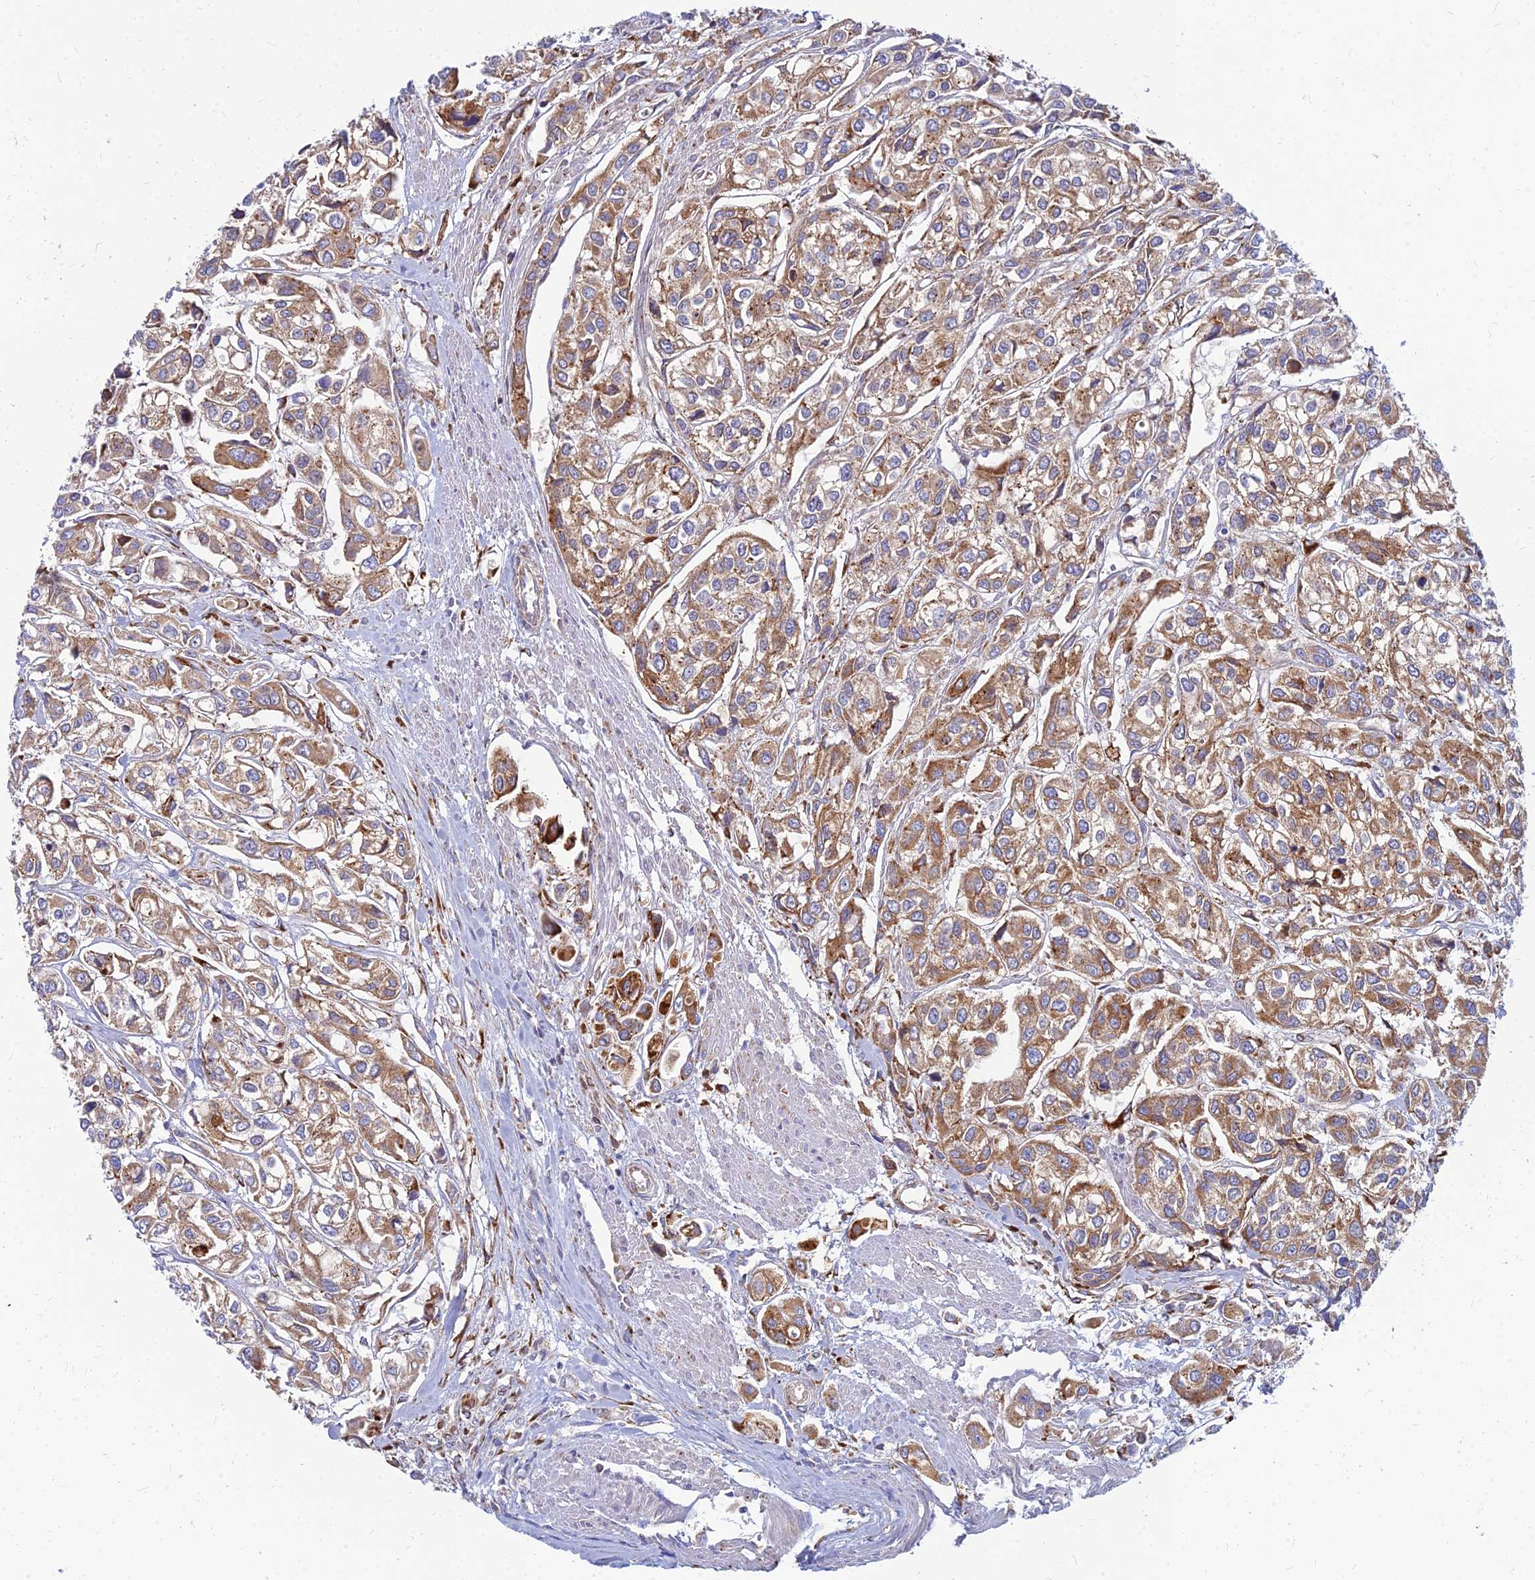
{"staining": {"intensity": "moderate", "quantity": ">75%", "location": "cytoplasmic/membranous"}, "tissue": "urothelial cancer", "cell_type": "Tumor cells", "image_type": "cancer", "snomed": [{"axis": "morphology", "description": "Urothelial carcinoma, High grade"}, {"axis": "topography", "description": "Urinary bladder"}], "caption": "Approximately >75% of tumor cells in human high-grade urothelial carcinoma exhibit moderate cytoplasmic/membranous protein positivity as visualized by brown immunohistochemical staining.", "gene": "CCT6B", "patient": {"sex": "male", "age": 67}}